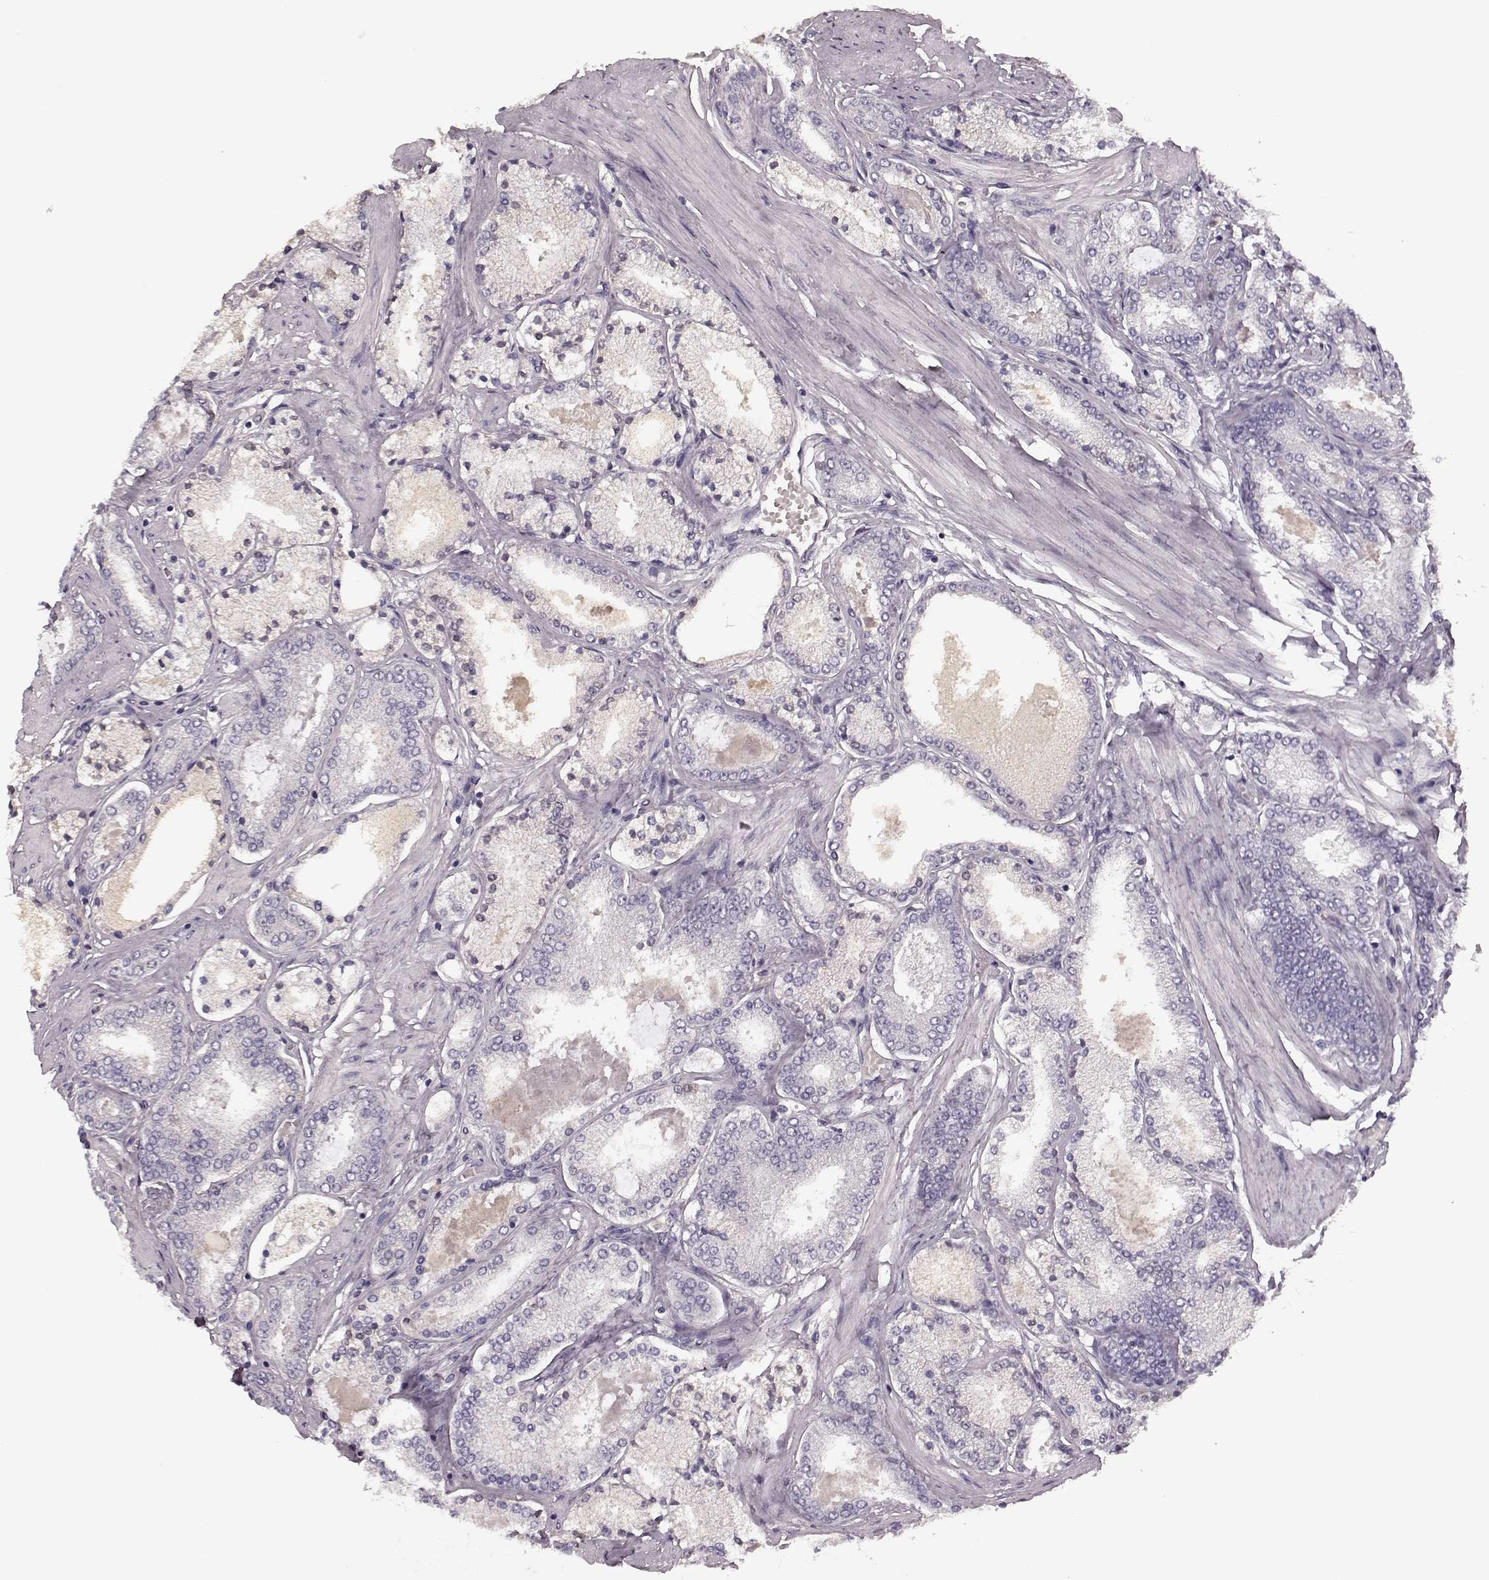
{"staining": {"intensity": "negative", "quantity": "none", "location": "none"}, "tissue": "prostate cancer", "cell_type": "Tumor cells", "image_type": "cancer", "snomed": [{"axis": "morphology", "description": "Adenocarcinoma, High grade"}, {"axis": "topography", "description": "Prostate"}], "caption": "Human prostate high-grade adenocarcinoma stained for a protein using IHC reveals no positivity in tumor cells.", "gene": "NRL", "patient": {"sex": "male", "age": 63}}